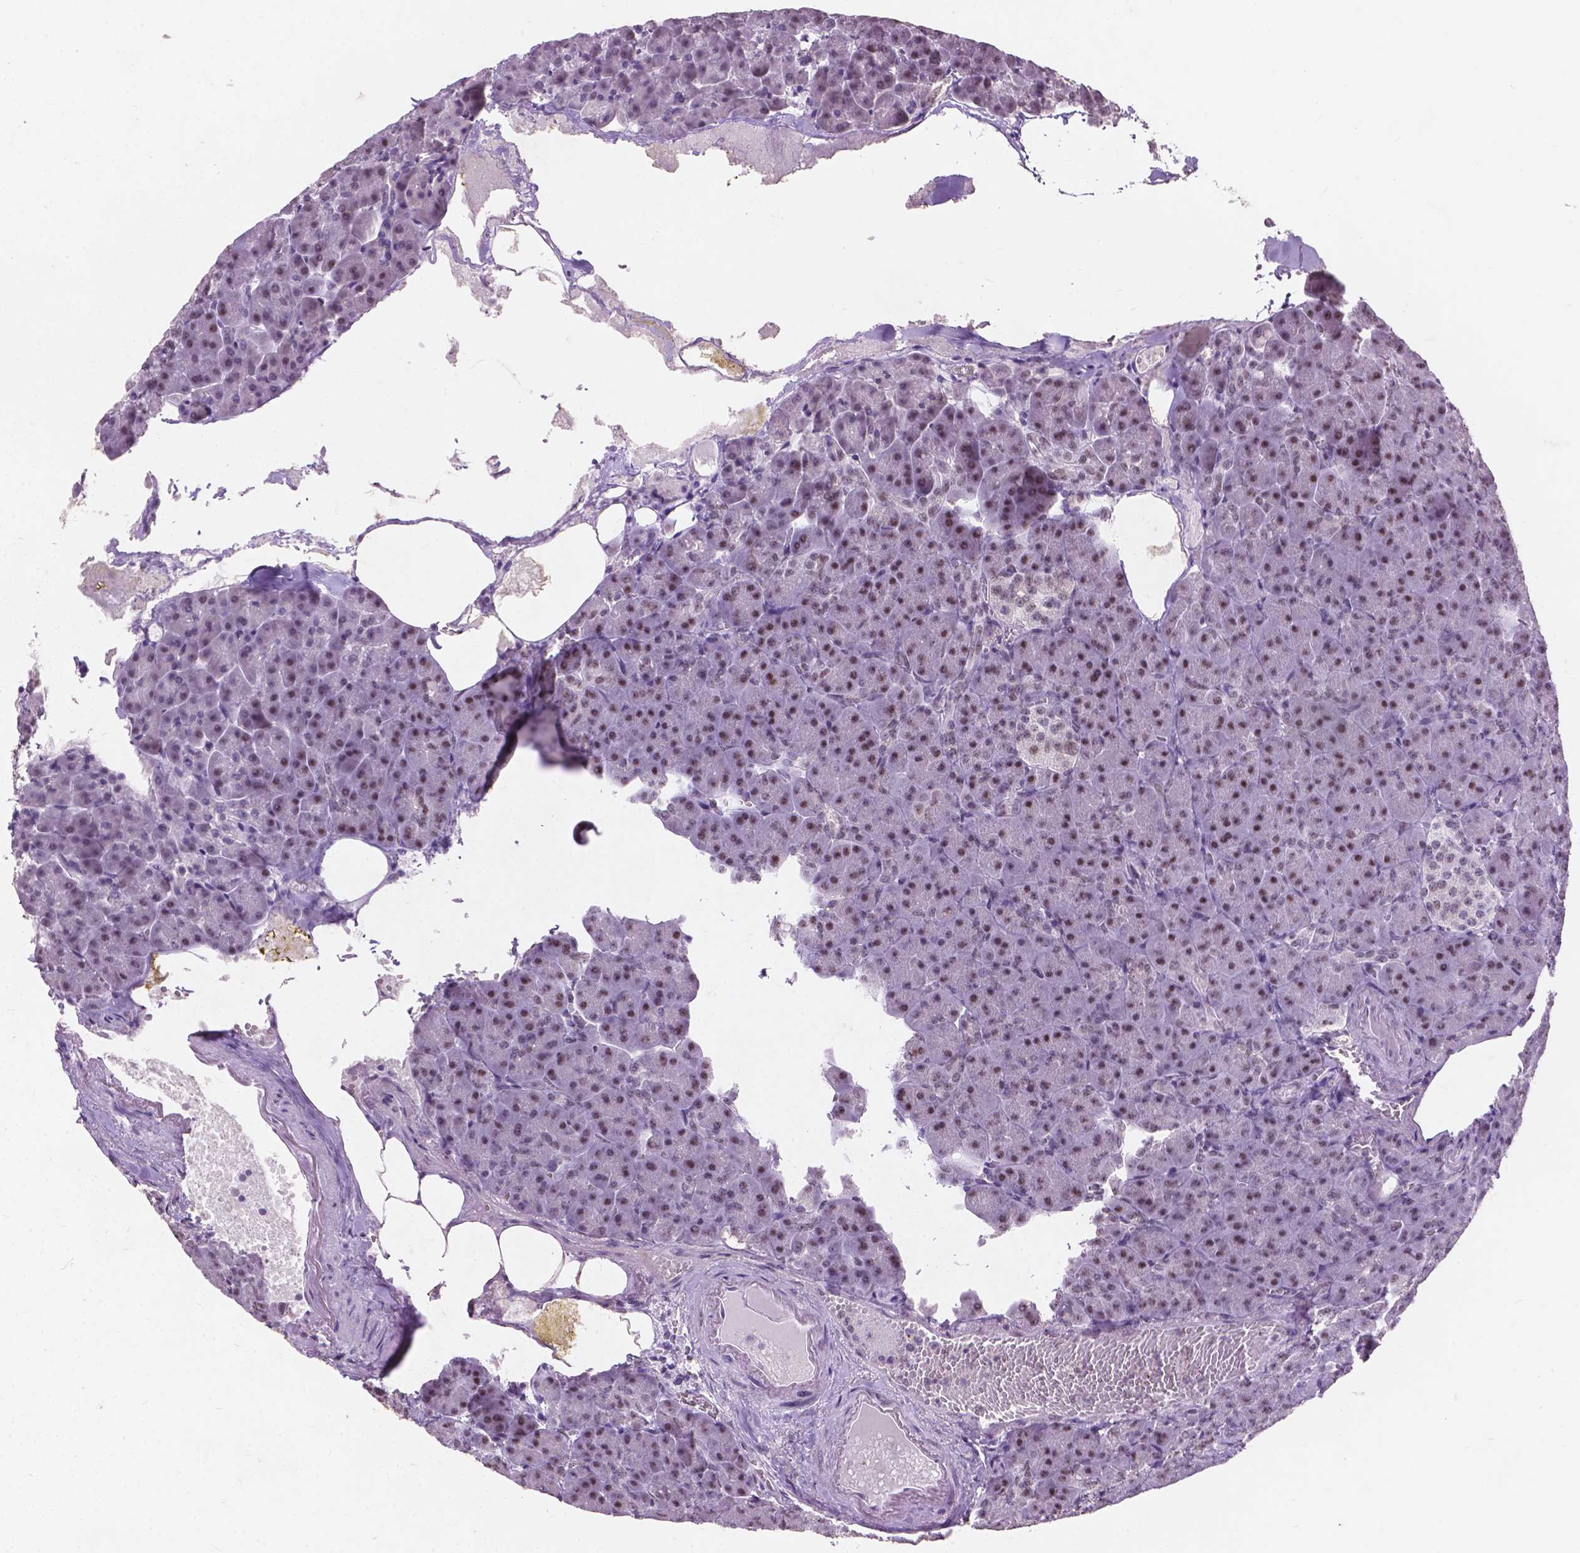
{"staining": {"intensity": "moderate", "quantity": ">75%", "location": "nuclear"}, "tissue": "pancreas", "cell_type": "Exocrine glandular cells", "image_type": "normal", "snomed": [{"axis": "morphology", "description": "Normal tissue, NOS"}, {"axis": "topography", "description": "Pancreas"}], "caption": "The immunohistochemical stain labels moderate nuclear staining in exocrine glandular cells of benign pancreas.", "gene": "COIL", "patient": {"sex": "female", "age": 74}}